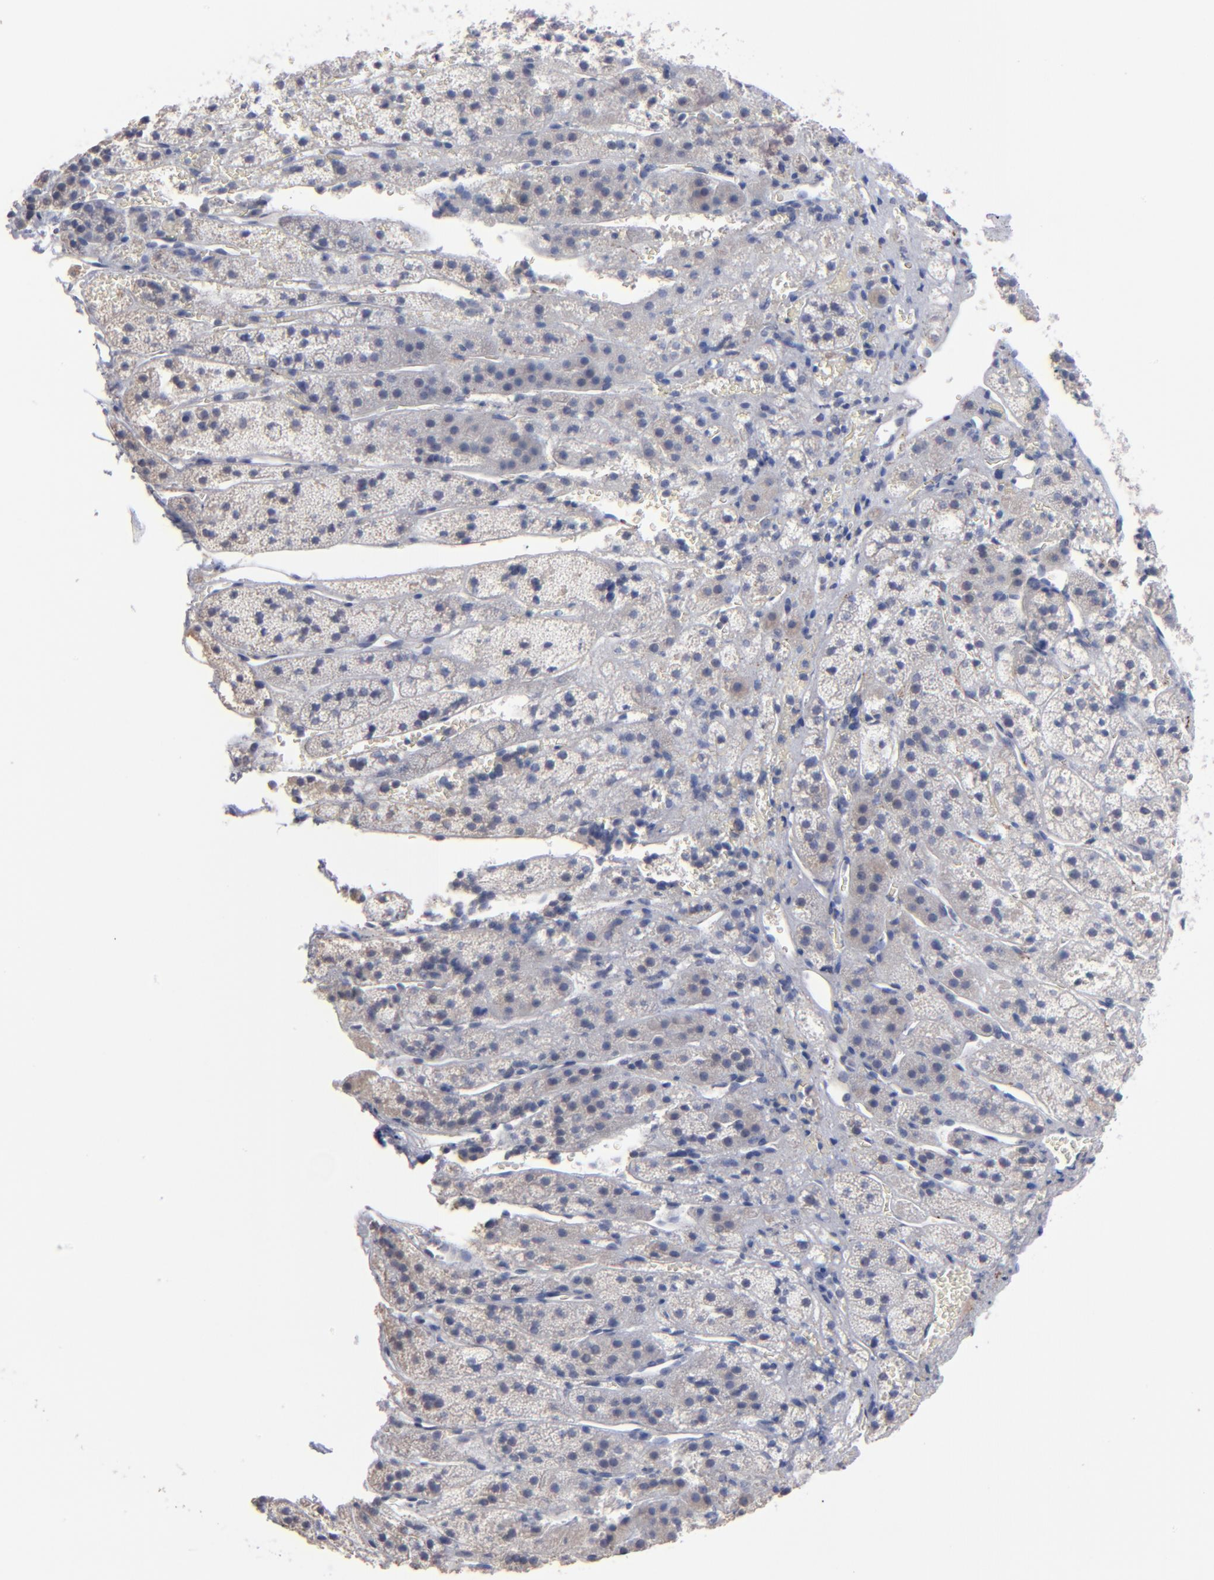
{"staining": {"intensity": "weak", "quantity": "<25%", "location": "cytoplasmic/membranous"}, "tissue": "adrenal gland", "cell_type": "Glandular cells", "image_type": "normal", "snomed": [{"axis": "morphology", "description": "Normal tissue, NOS"}, {"axis": "topography", "description": "Adrenal gland"}], "caption": "Histopathology image shows no protein positivity in glandular cells of normal adrenal gland.", "gene": "RPH3A", "patient": {"sex": "female", "age": 44}}